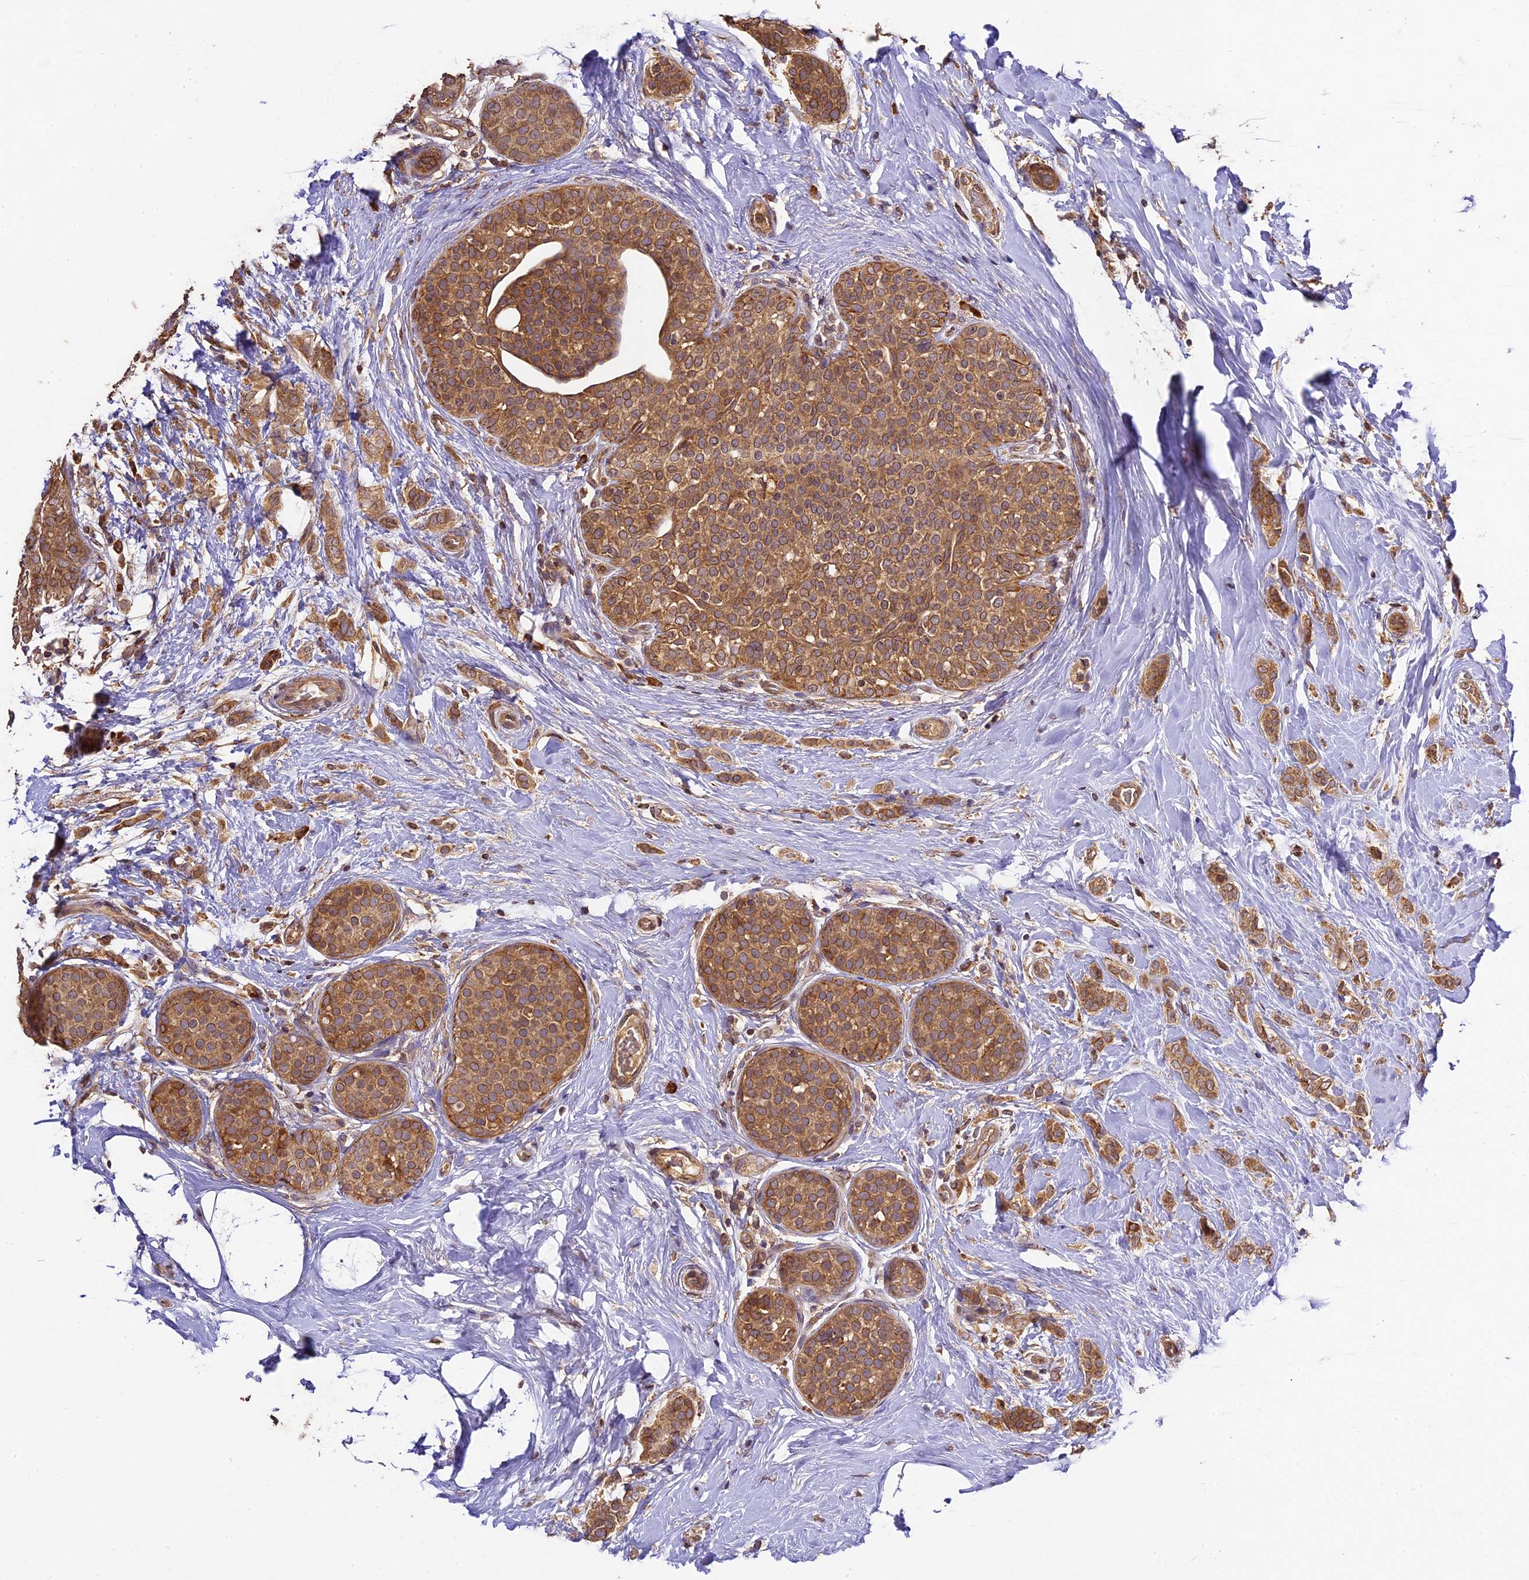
{"staining": {"intensity": "moderate", "quantity": ">75%", "location": "cytoplasmic/membranous"}, "tissue": "breast cancer", "cell_type": "Tumor cells", "image_type": "cancer", "snomed": [{"axis": "morphology", "description": "Lobular carcinoma, in situ"}, {"axis": "morphology", "description": "Lobular carcinoma"}, {"axis": "topography", "description": "Breast"}], "caption": "Brown immunohistochemical staining in human lobular carcinoma in situ (breast) displays moderate cytoplasmic/membranous positivity in approximately >75% of tumor cells. (IHC, brightfield microscopy, high magnification).", "gene": "BRAP", "patient": {"sex": "female", "age": 41}}